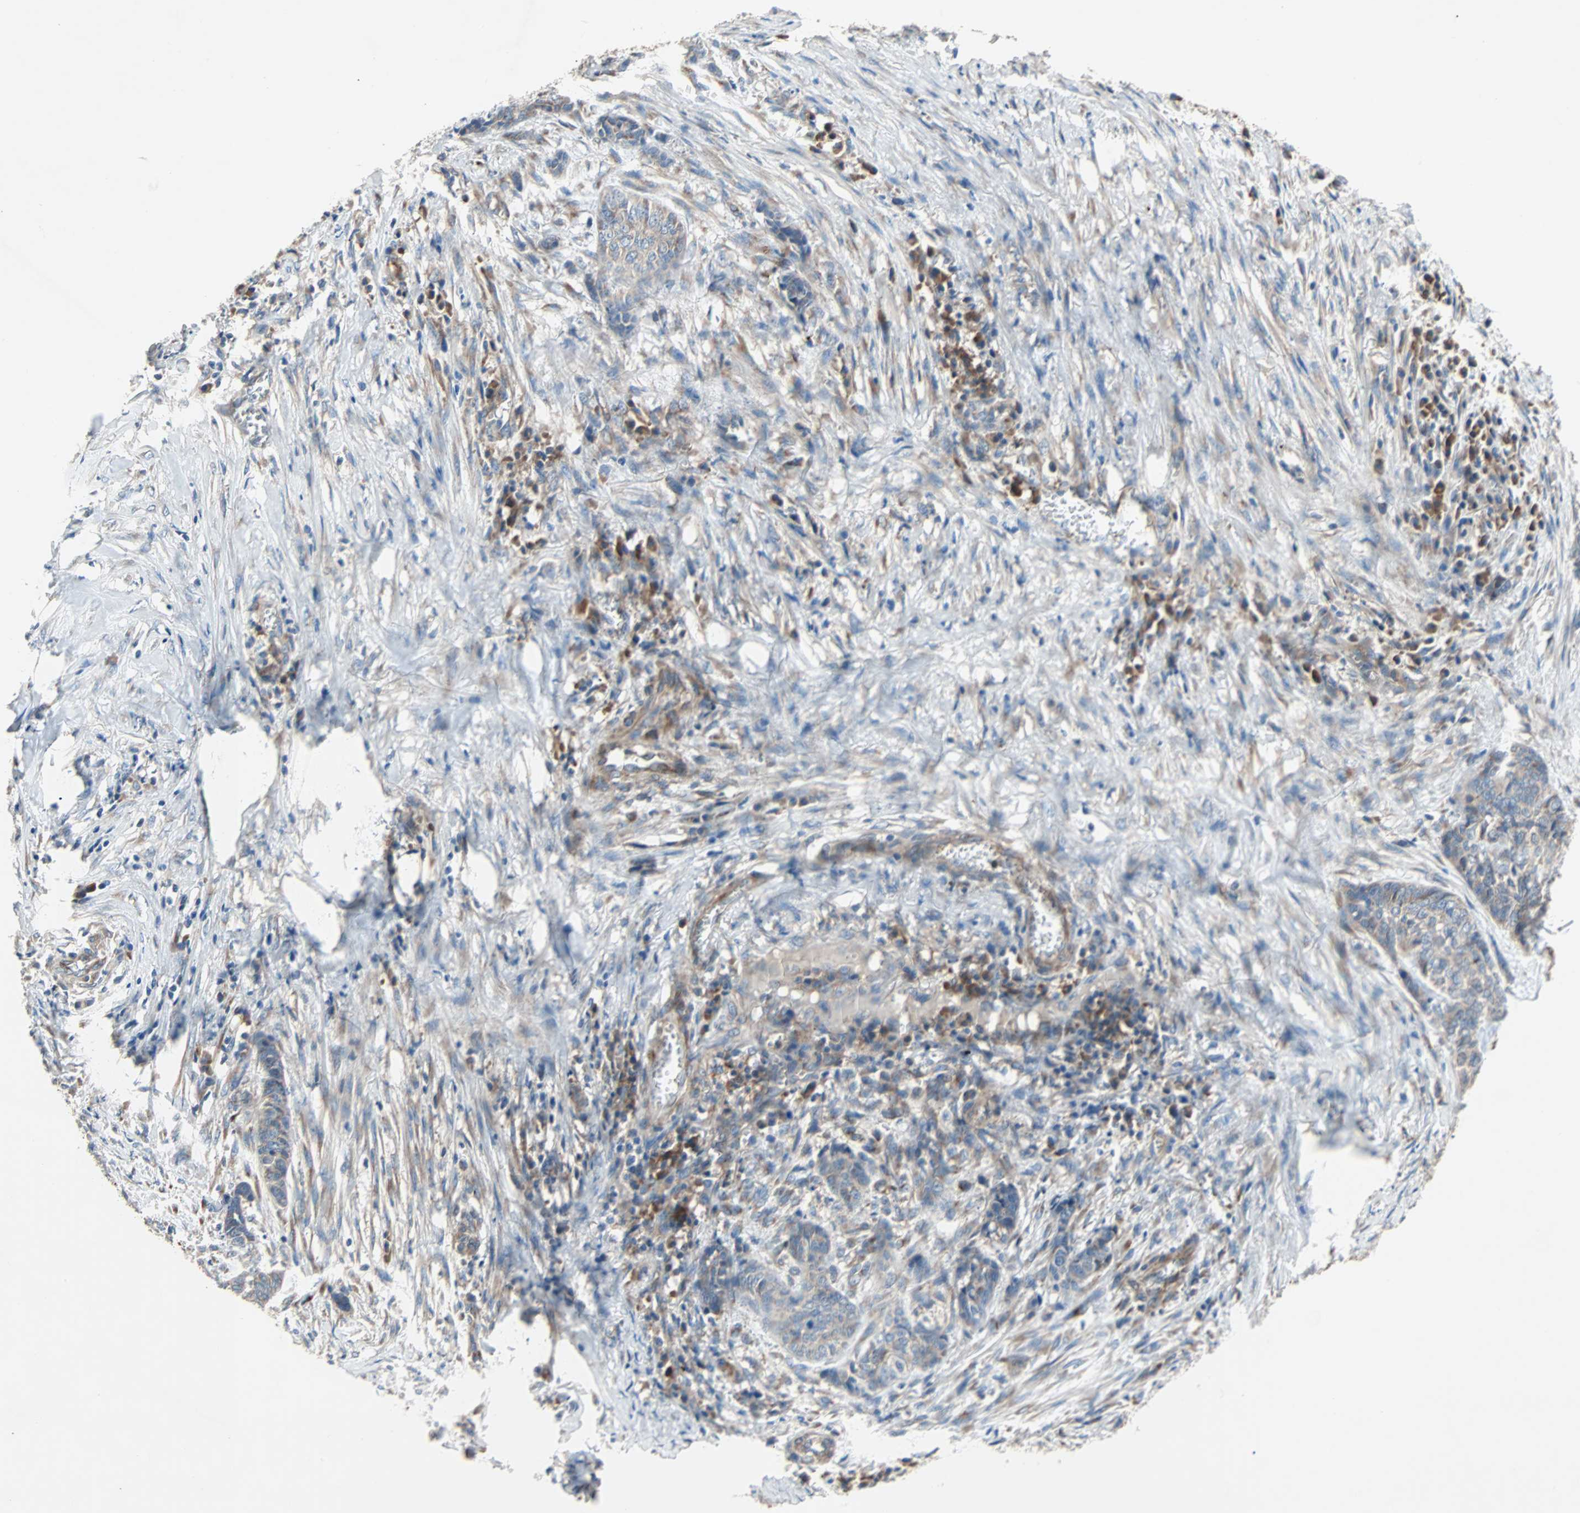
{"staining": {"intensity": "weak", "quantity": ">75%", "location": "cytoplasmic/membranous"}, "tissue": "skin cancer", "cell_type": "Tumor cells", "image_type": "cancer", "snomed": [{"axis": "morphology", "description": "Basal cell carcinoma"}, {"axis": "topography", "description": "Skin"}], "caption": "DAB (3,3'-diaminobenzidine) immunohistochemical staining of skin basal cell carcinoma shows weak cytoplasmic/membranous protein expression in approximately >75% of tumor cells.", "gene": "XYLT1", "patient": {"sex": "female", "age": 64}}